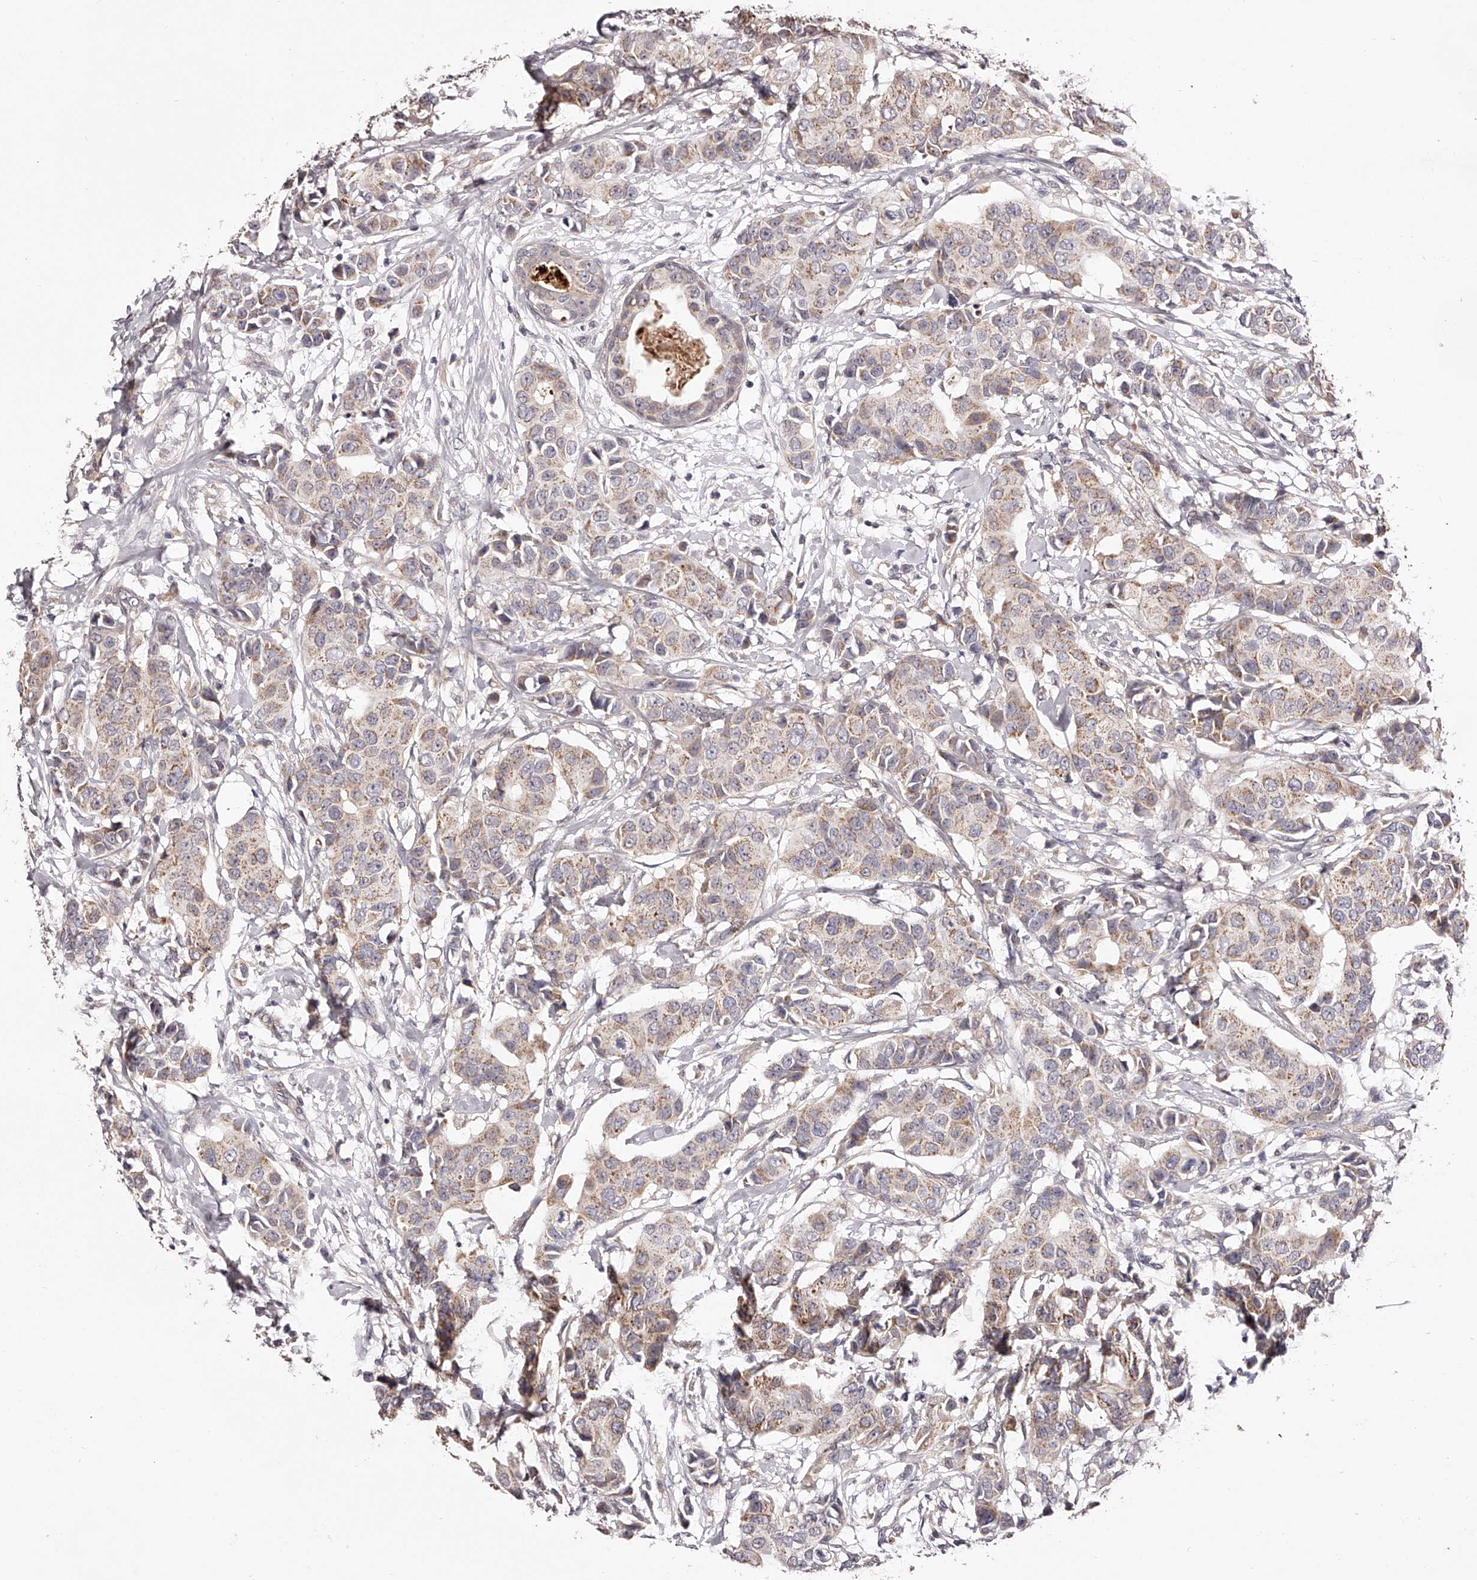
{"staining": {"intensity": "weak", "quantity": ">75%", "location": "cytoplasmic/membranous"}, "tissue": "breast cancer", "cell_type": "Tumor cells", "image_type": "cancer", "snomed": [{"axis": "morphology", "description": "Normal tissue, NOS"}, {"axis": "morphology", "description": "Duct carcinoma"}, {"axis": "topography", "description": "Breast"}], "caption": "Weak cytoplasmic/membranous expression is appreciated in approximately >75% of tumor cells in breast cancer.", "gene": "ODF2L", "patient": {"sex": "female", "age": 39}}